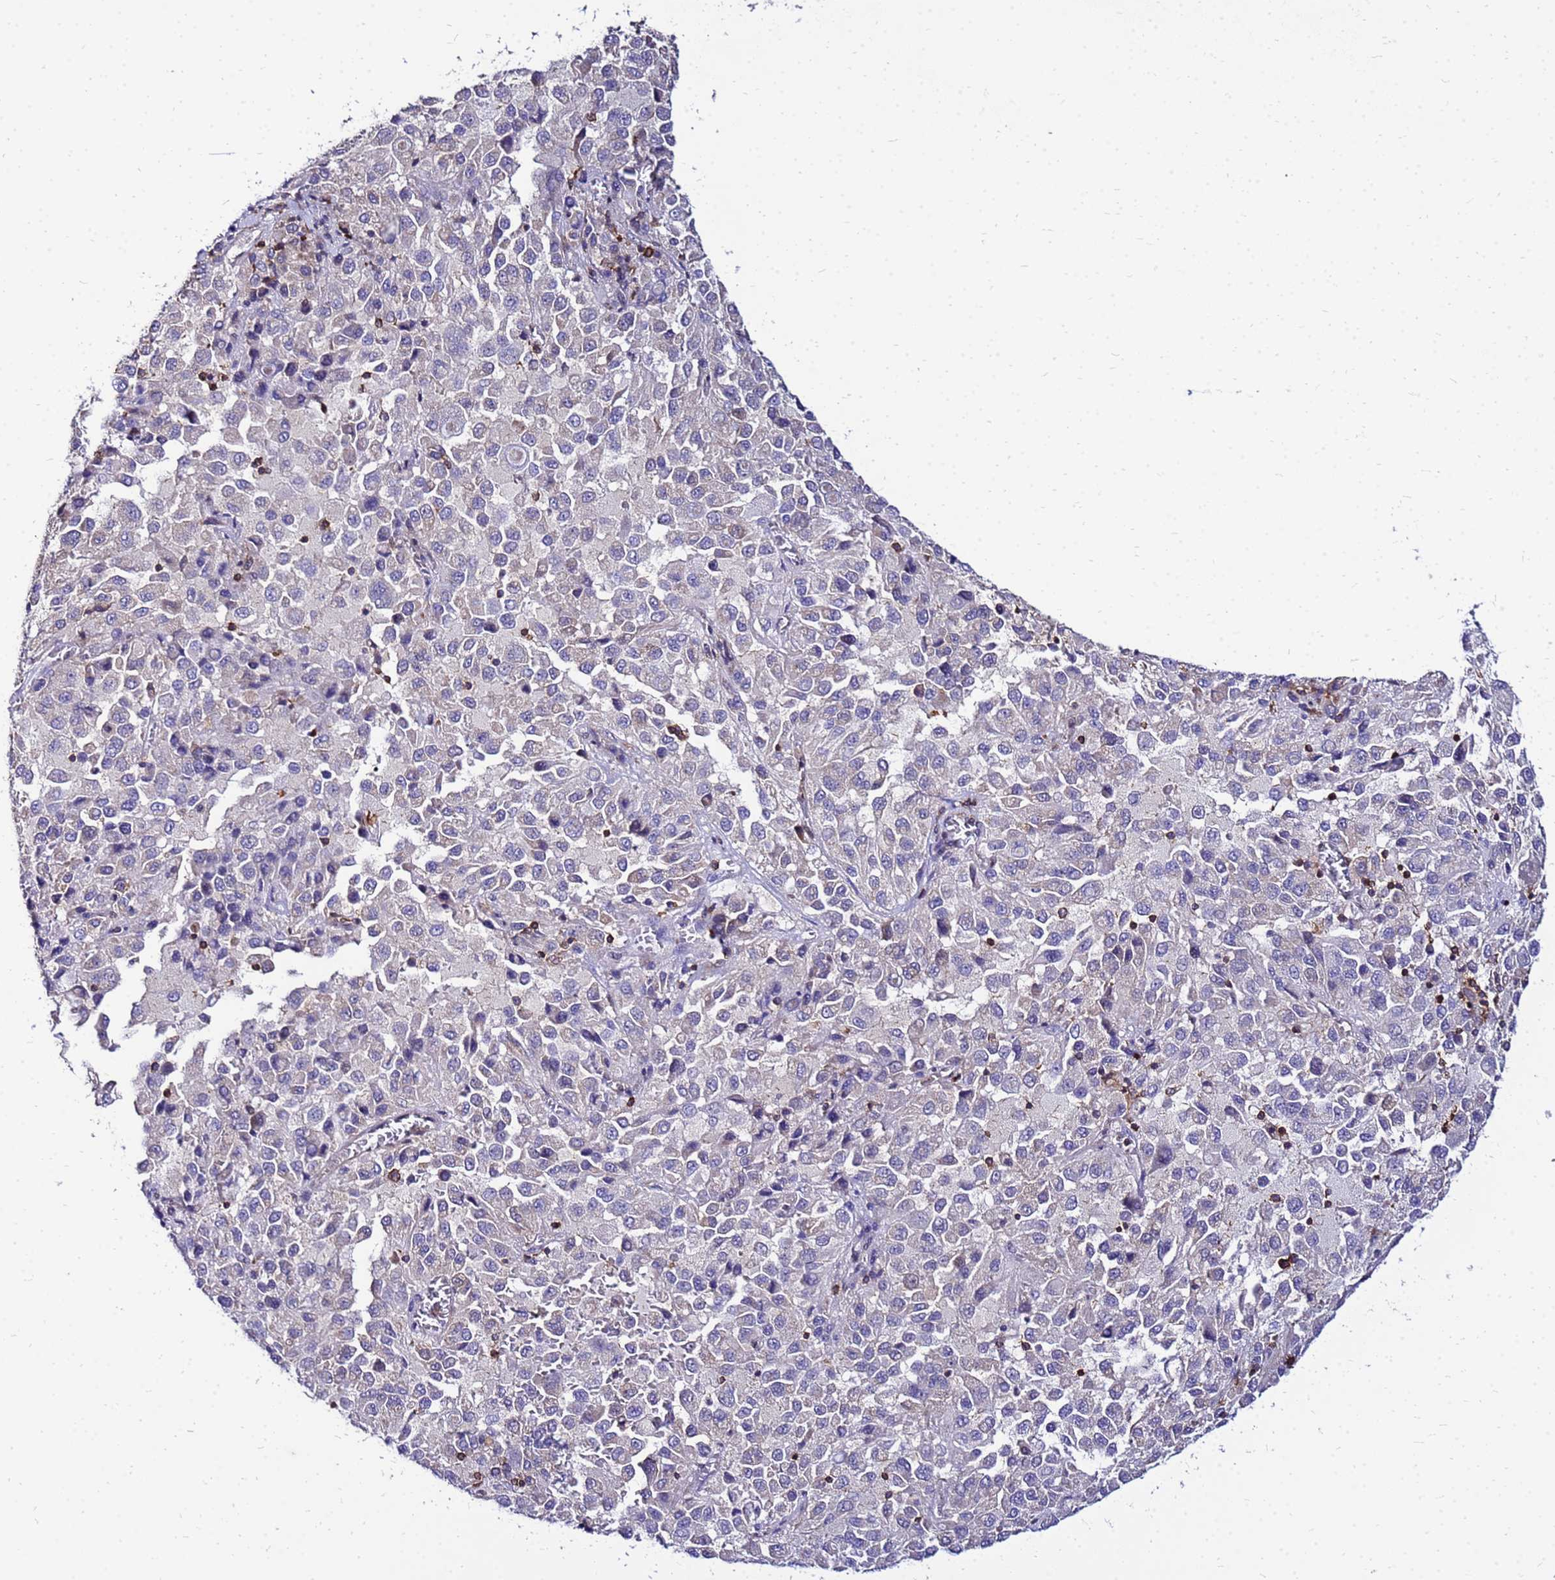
{"staining": {"intensity": "negative", "quantity": "none", "location": "none"}, "tissue": "melanoma", "cell_type": "Tumor cells", "image_type": "cancer", "snomed": [{"axis": "morphology", "description": "Malignant melanoma, Metastatic site"}, {"axis": "topography", "description": "Lung"}], "caption": "This is an immunohistochemistry micrograph of melanoma. There is no expression in tumor cells.", "gene": "DBNDD2", "patient": {"sex": "male", "age": 64}}